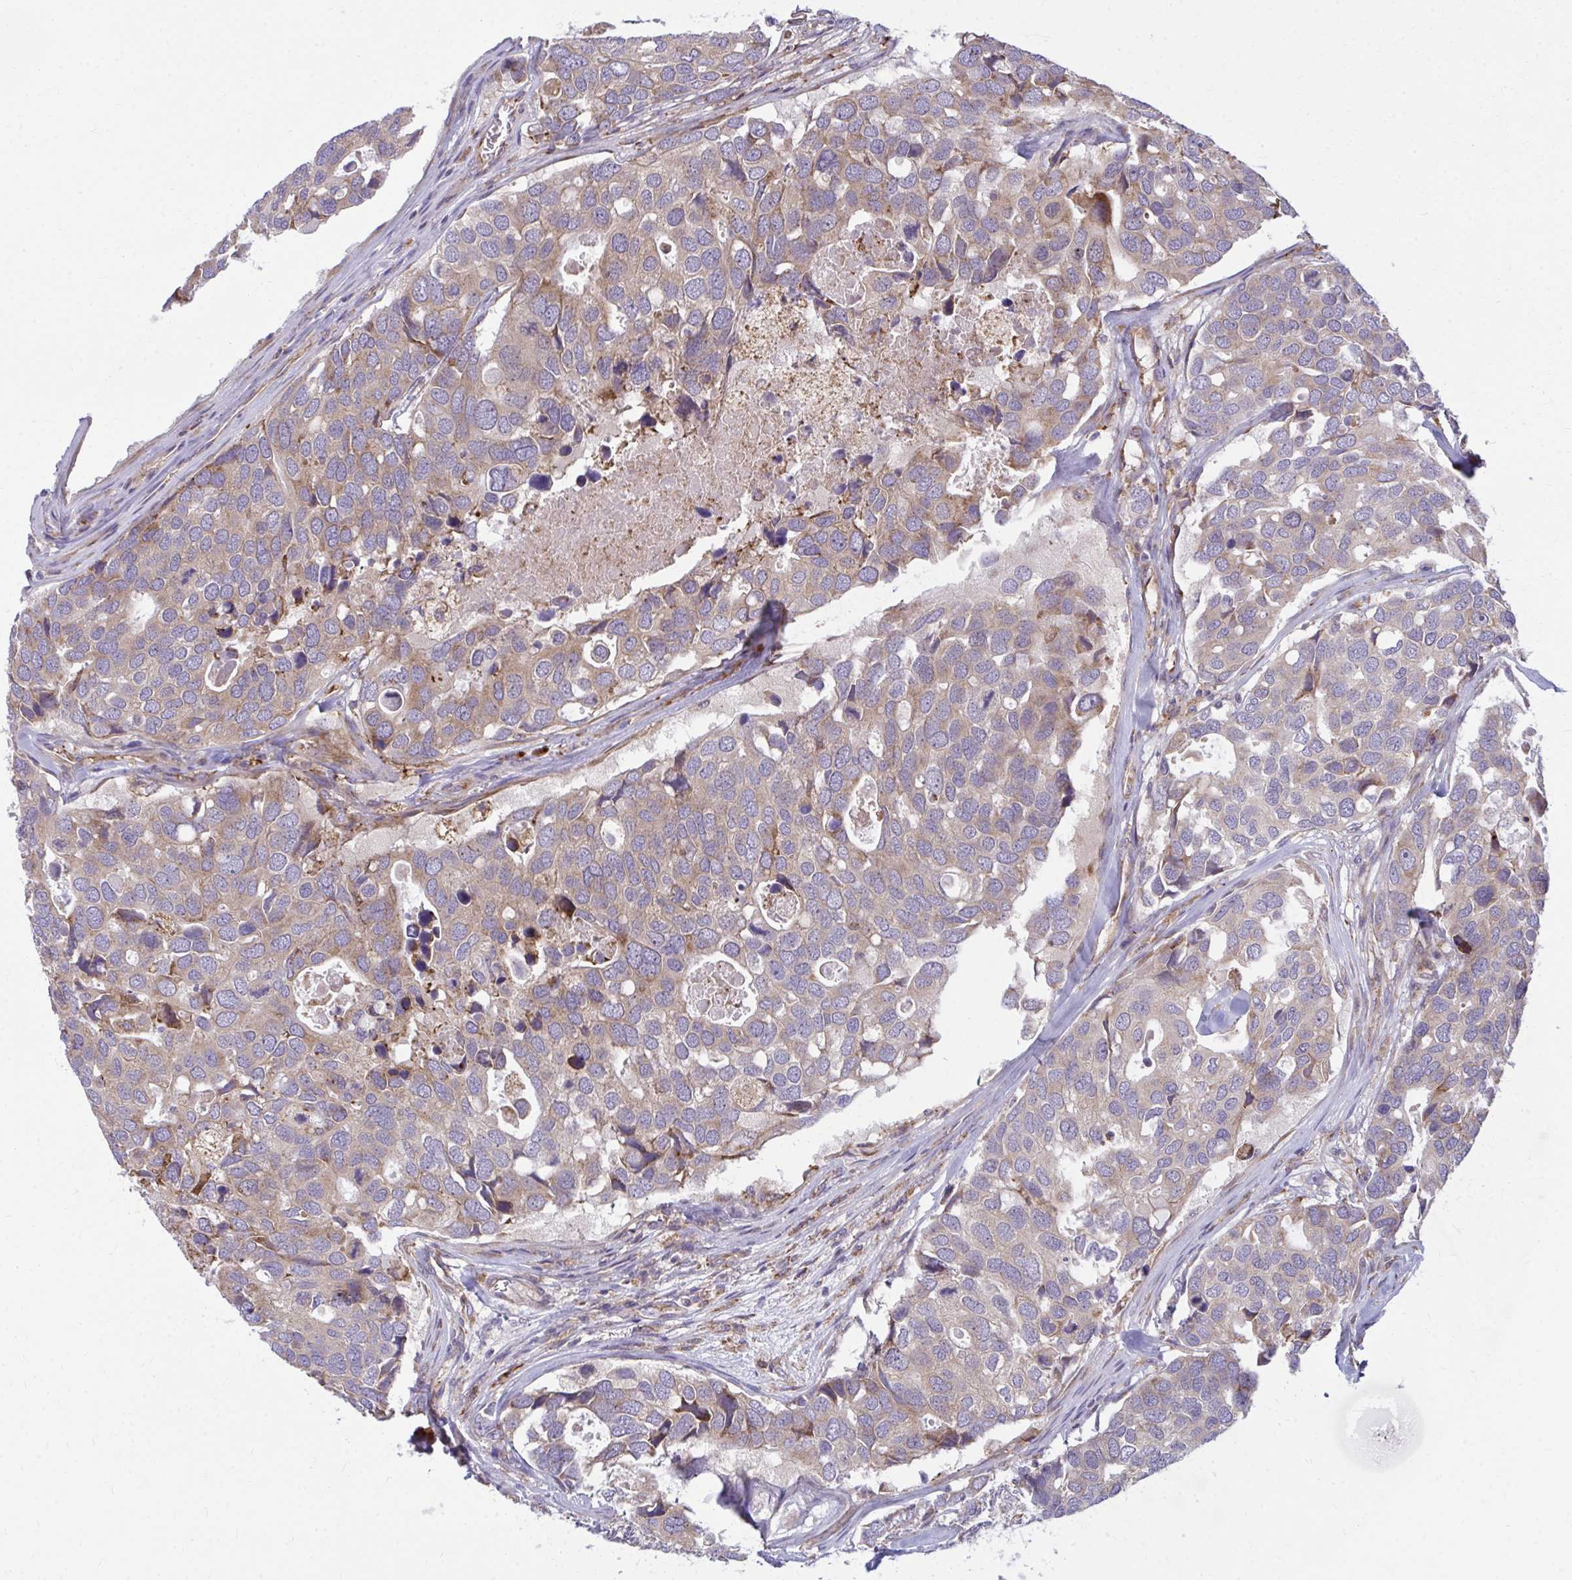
{"staining": {"intensity": "weak", "quantity": "25%-75%", "location": "cytoplasmic/membranous"}, "tissue": "breast cancer", "cell_type": "Tumor cells", "image_type": "cancer", "snomed": [{"axis": "morphology", "description": "Duct carcinoma"}, {"axis": "topography", "description": "Breast"}], "caption": "Immunohistochemistry histopathology image of neoplastic tissue: human breast cancer (intraductal carcinoma) stained using IHC exhibits low levels of weak protein expression localized specifically in the cytoplasmic/membranous of tumor cells, appearing as a cytoplasmic/membranous brown color.", "gene": "CEMP1", "patient": {"sex": "female", "age": 83}}